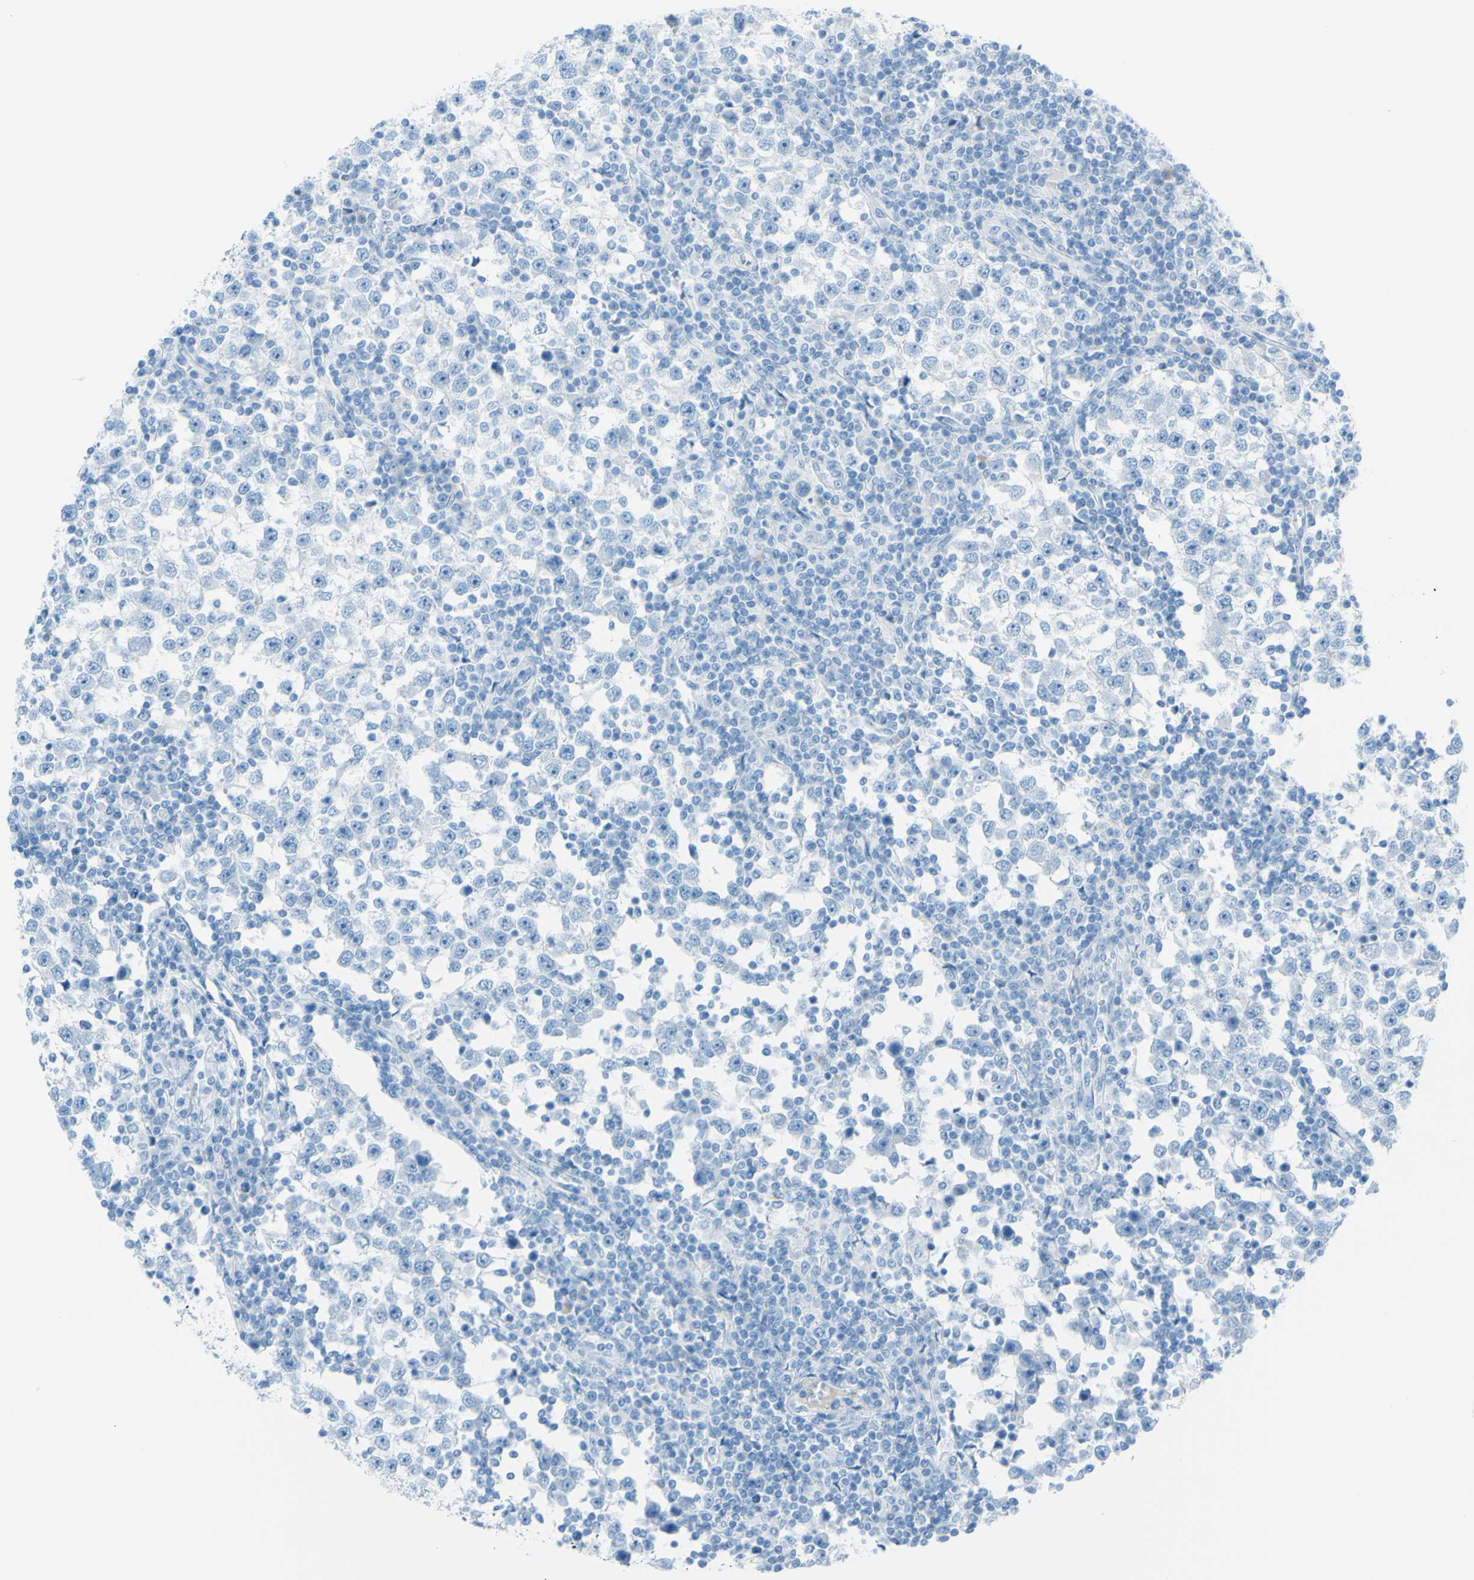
{"staining": {"intensity": "negative", "quantity": "none", "location": "none"}, "tissue": "testis cancer", "cell_type": "Tumor cells", "image_type": "cancer", "snomed": [{"axis": "morphology", "description": "Seminoma, NOS"}, {"axis": "topography", "description": "Testis"}], "caption": "DAB immunohistochemical staining of seminoma (testis) shows no significant positivity in tumor cells.", "gene": "TFPI2", "patient": {"sex": "male", "age": 65}}